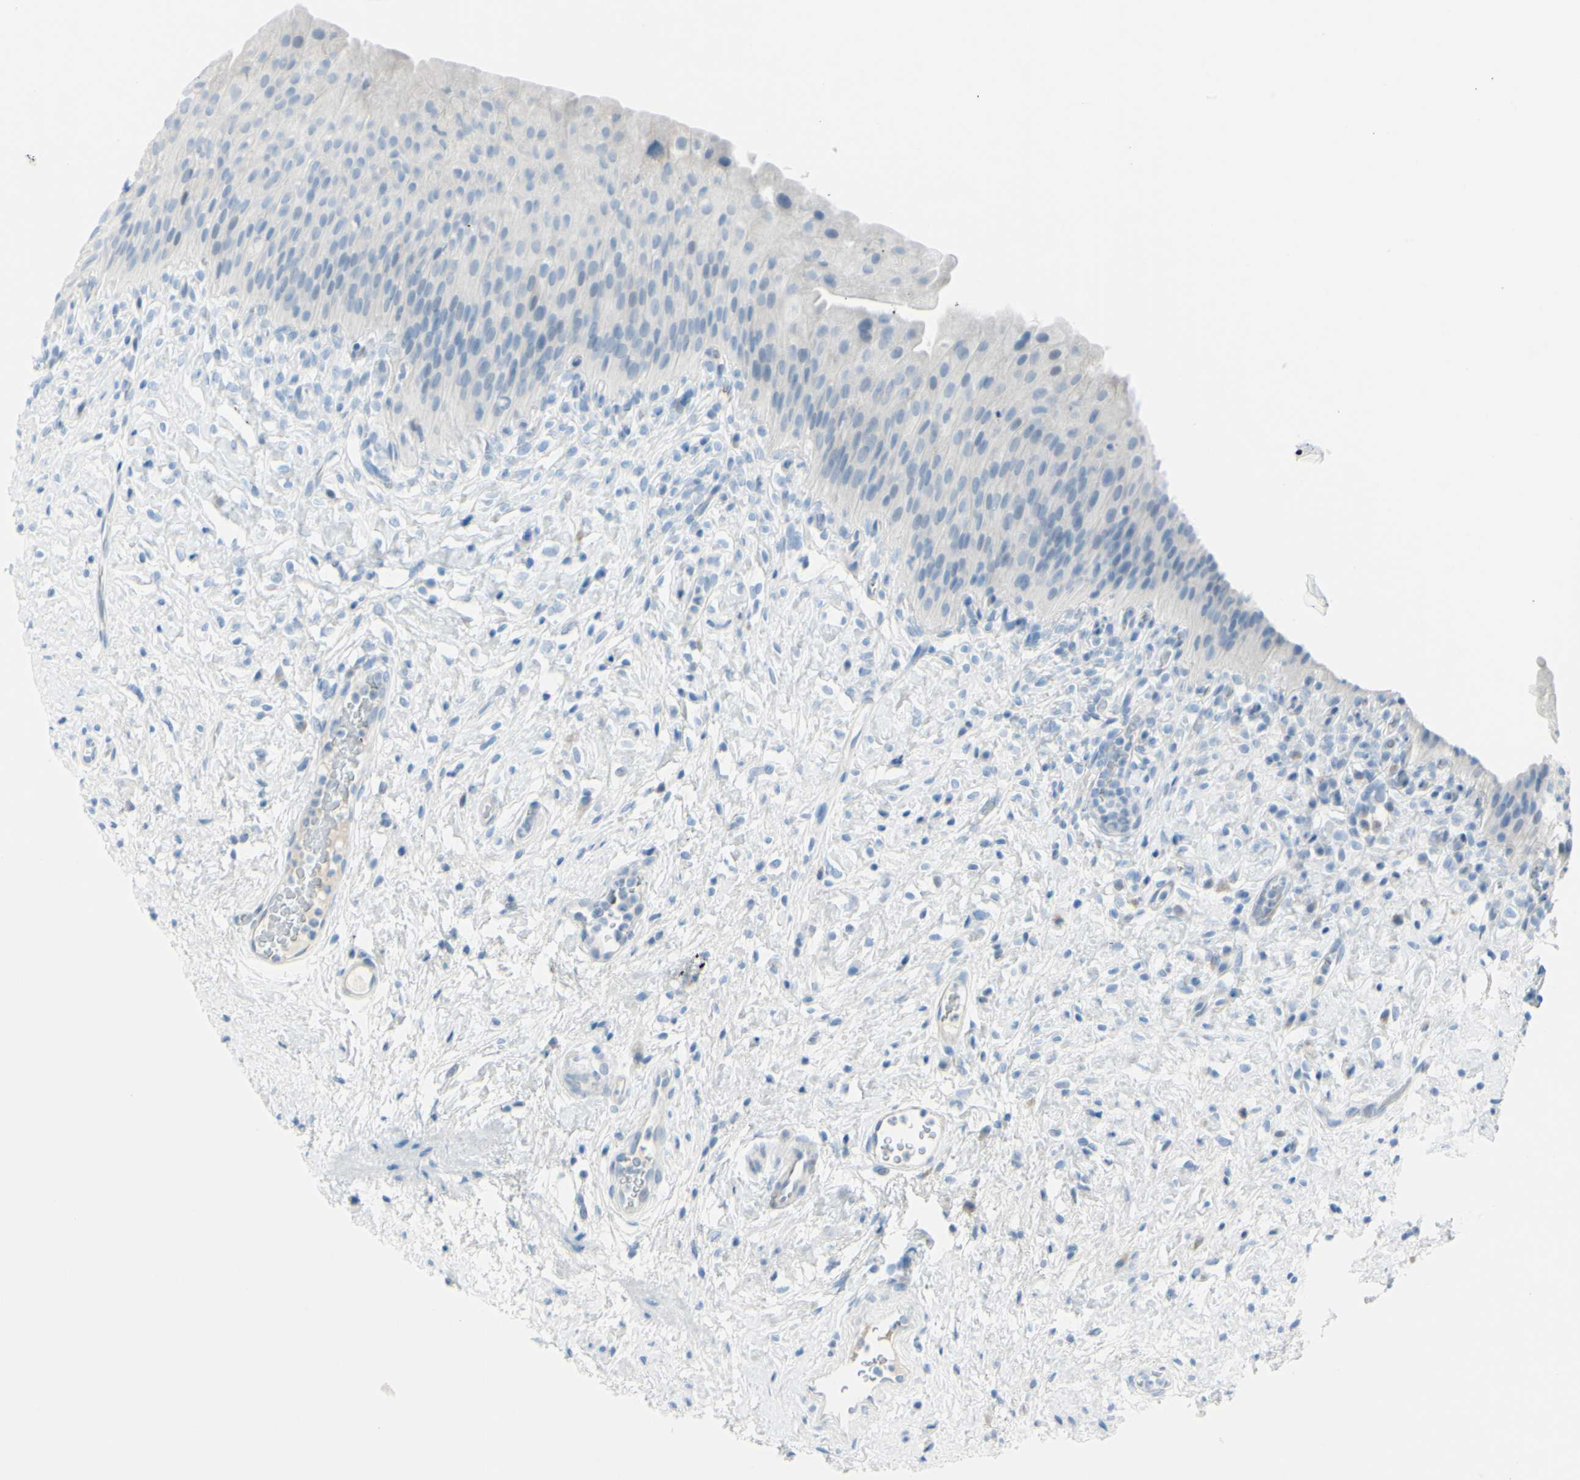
{"staining": {"intensity": "negative", "quantity": "none", "location": "none"}, "tissue": "urinary bladder", "cell_type": "Urothelial cells", "image_type": "normal", "snomed": [{"axis": "morphology", "description": "Normal tissue, NOS"}, {"axis": "morphology", "description": "Urothelial carcinoma, High grade"}, {"axis": "topography", "description": "Urinary bladder"}], "caption": "DAB immunohistochemical staining of benign urinary bladder exhibits no significant staining in urothelial cells. (DAB (3,3'-diaminobenzidine) immunohistochemistry (IHC) visualized using brightfield microscopy, high magnification).", "gene": "TFPI2", "patient": {"sex": "male", "age": 46}}